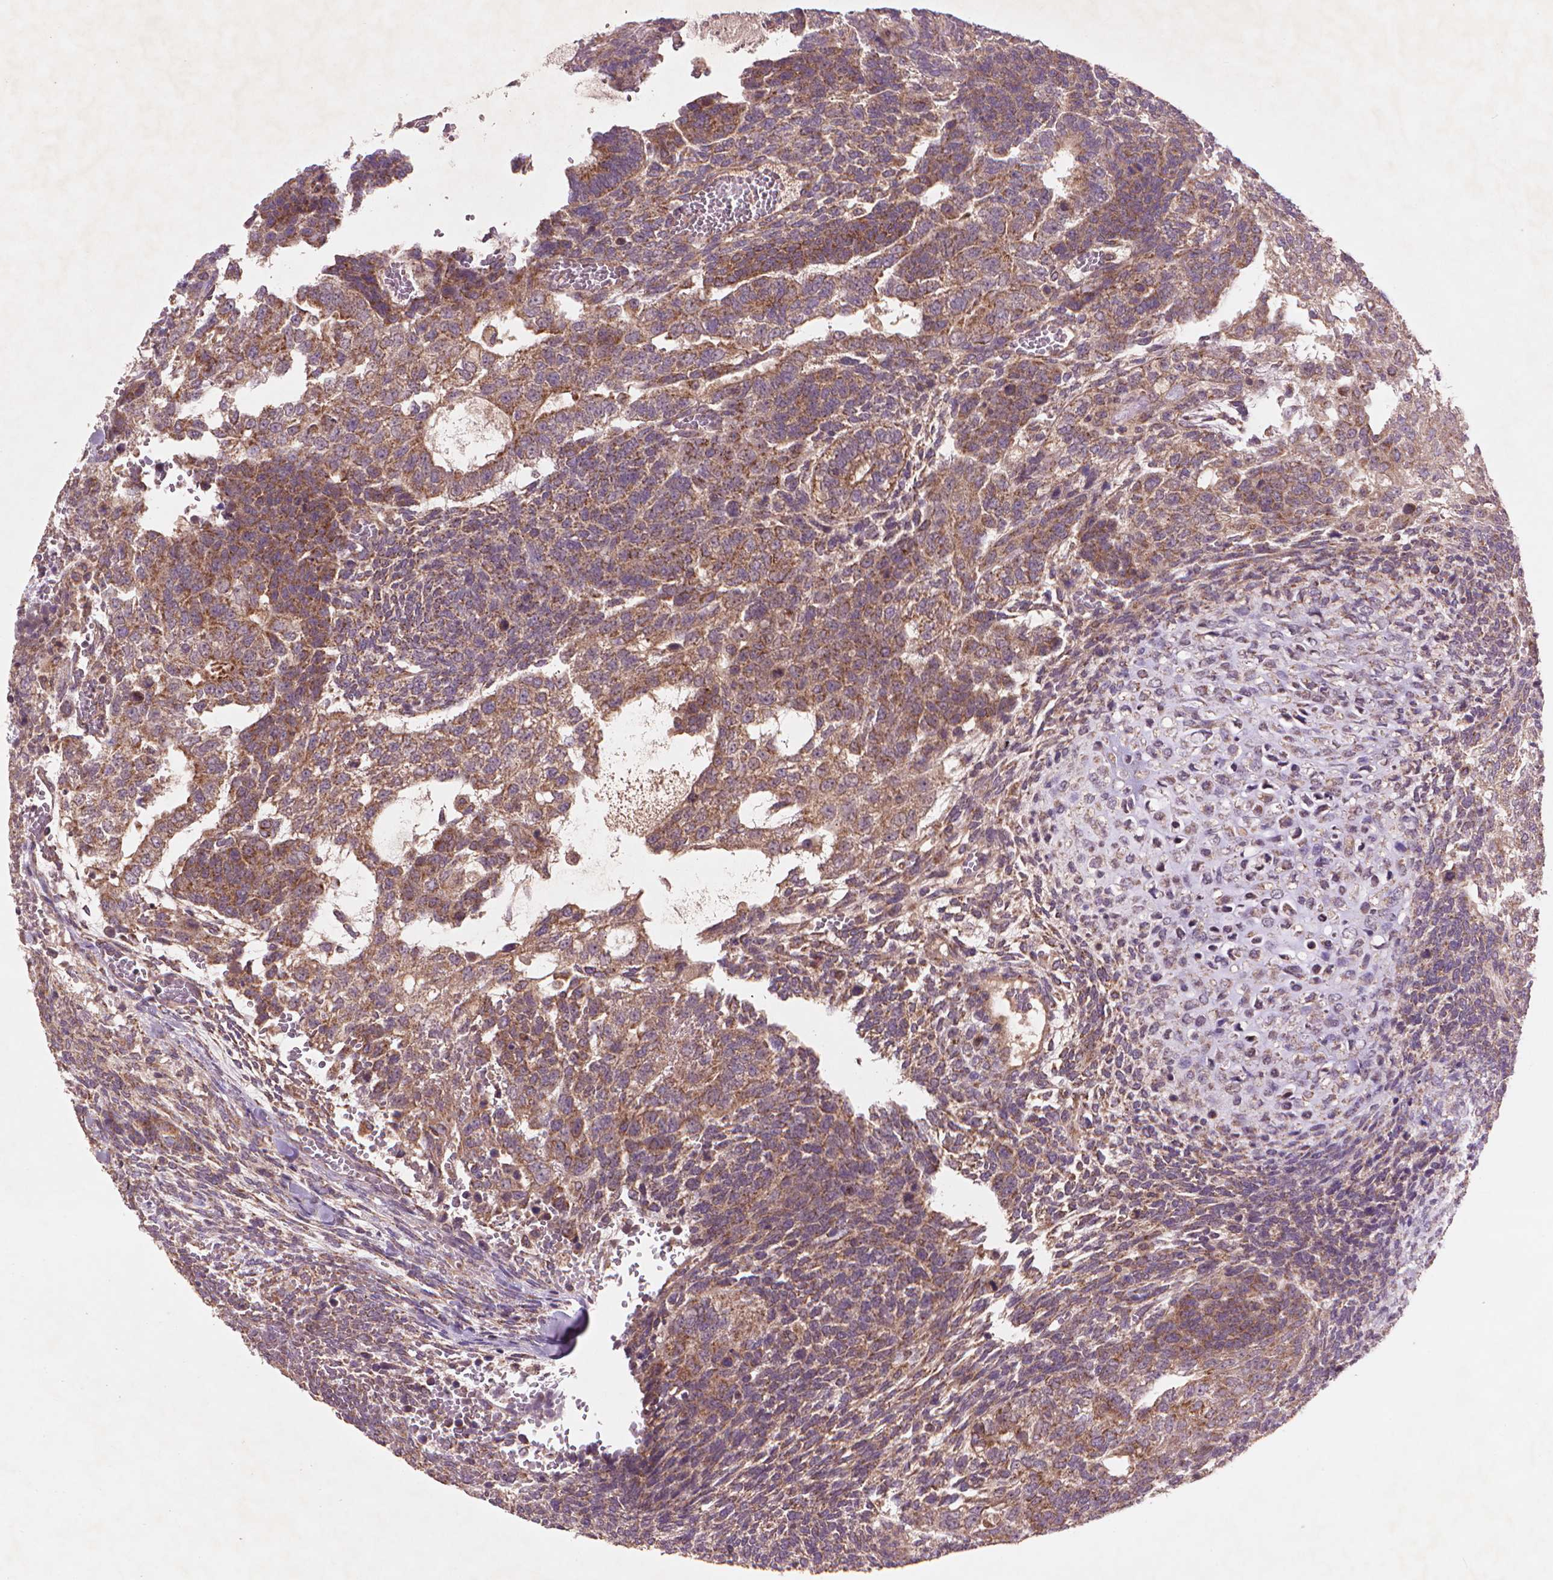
{"staining": {"intensity": "moderate", "quantity": ">75%", "location": "cytoplasmic/membranous"}, "tissue": "testis cancer", "cell_type": "Tumor cells", "image_type": "cancer", "snomed": [{"axis": "morphology", "description": "Normal tissue, NOS"}, {"axis": "morphology", "description": "Carcinoma, Embryonal, NOS"}, {"axis": "topography", "description": "Testis"}, {"axis": "topography", "description": "Epididymis"}], "caption": "Testis cancer stained for a protein (brown) displays moderate cytoplasmic/membranous positive staining in about >75% of tumor cells.", "gene": "NLRX1", "patient": {"sex": "male", "age": 23}}